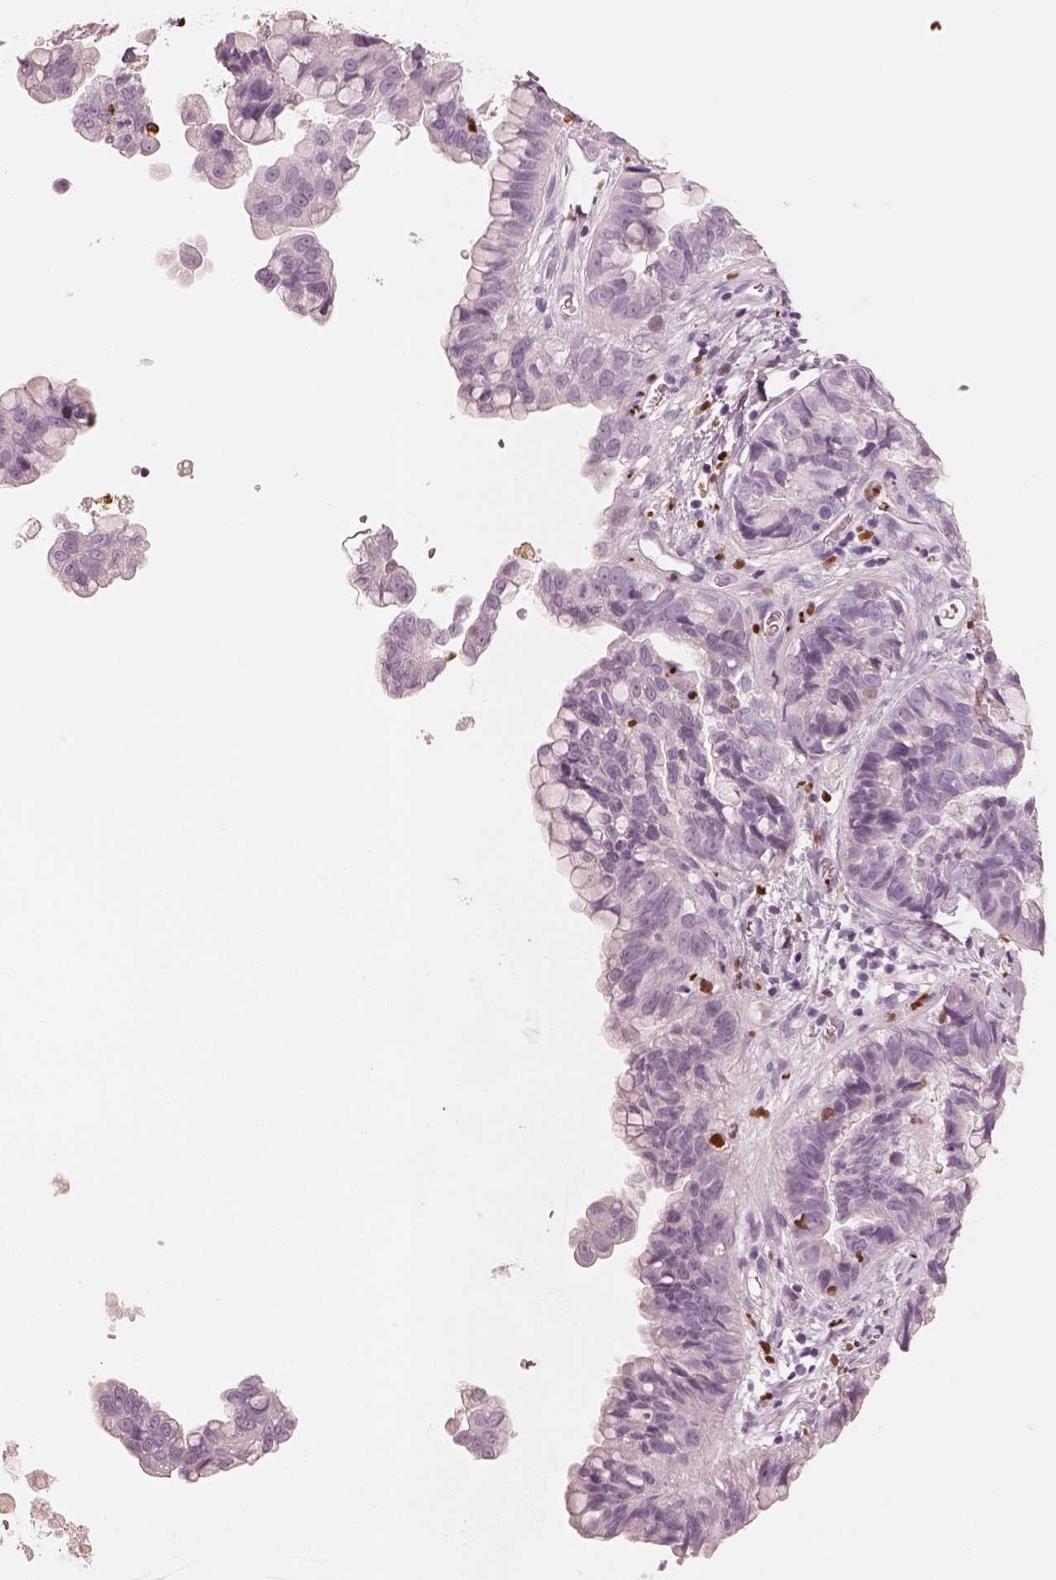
{"staining": {"intensity": "negative", "quantity": "none", "location": "none"}, "tissue": "ovarian cancer", "cell_type": "Tumor cells", "image_type": "cancer", "snomed": [{"axis": "morphology", "description": "Cystadenocarcinoma, mucinous, NOS"}, {"axis": "topography", "description": "Ovary"}], "caption": "IHC image of neoplastic tissue: ovarian mucinous cystadenocarcinoma stained with DAB reveals no significant protein staining in tumor cells.", "gene": "ALOX5", "patient": {"sex": "female", "age": 76}}